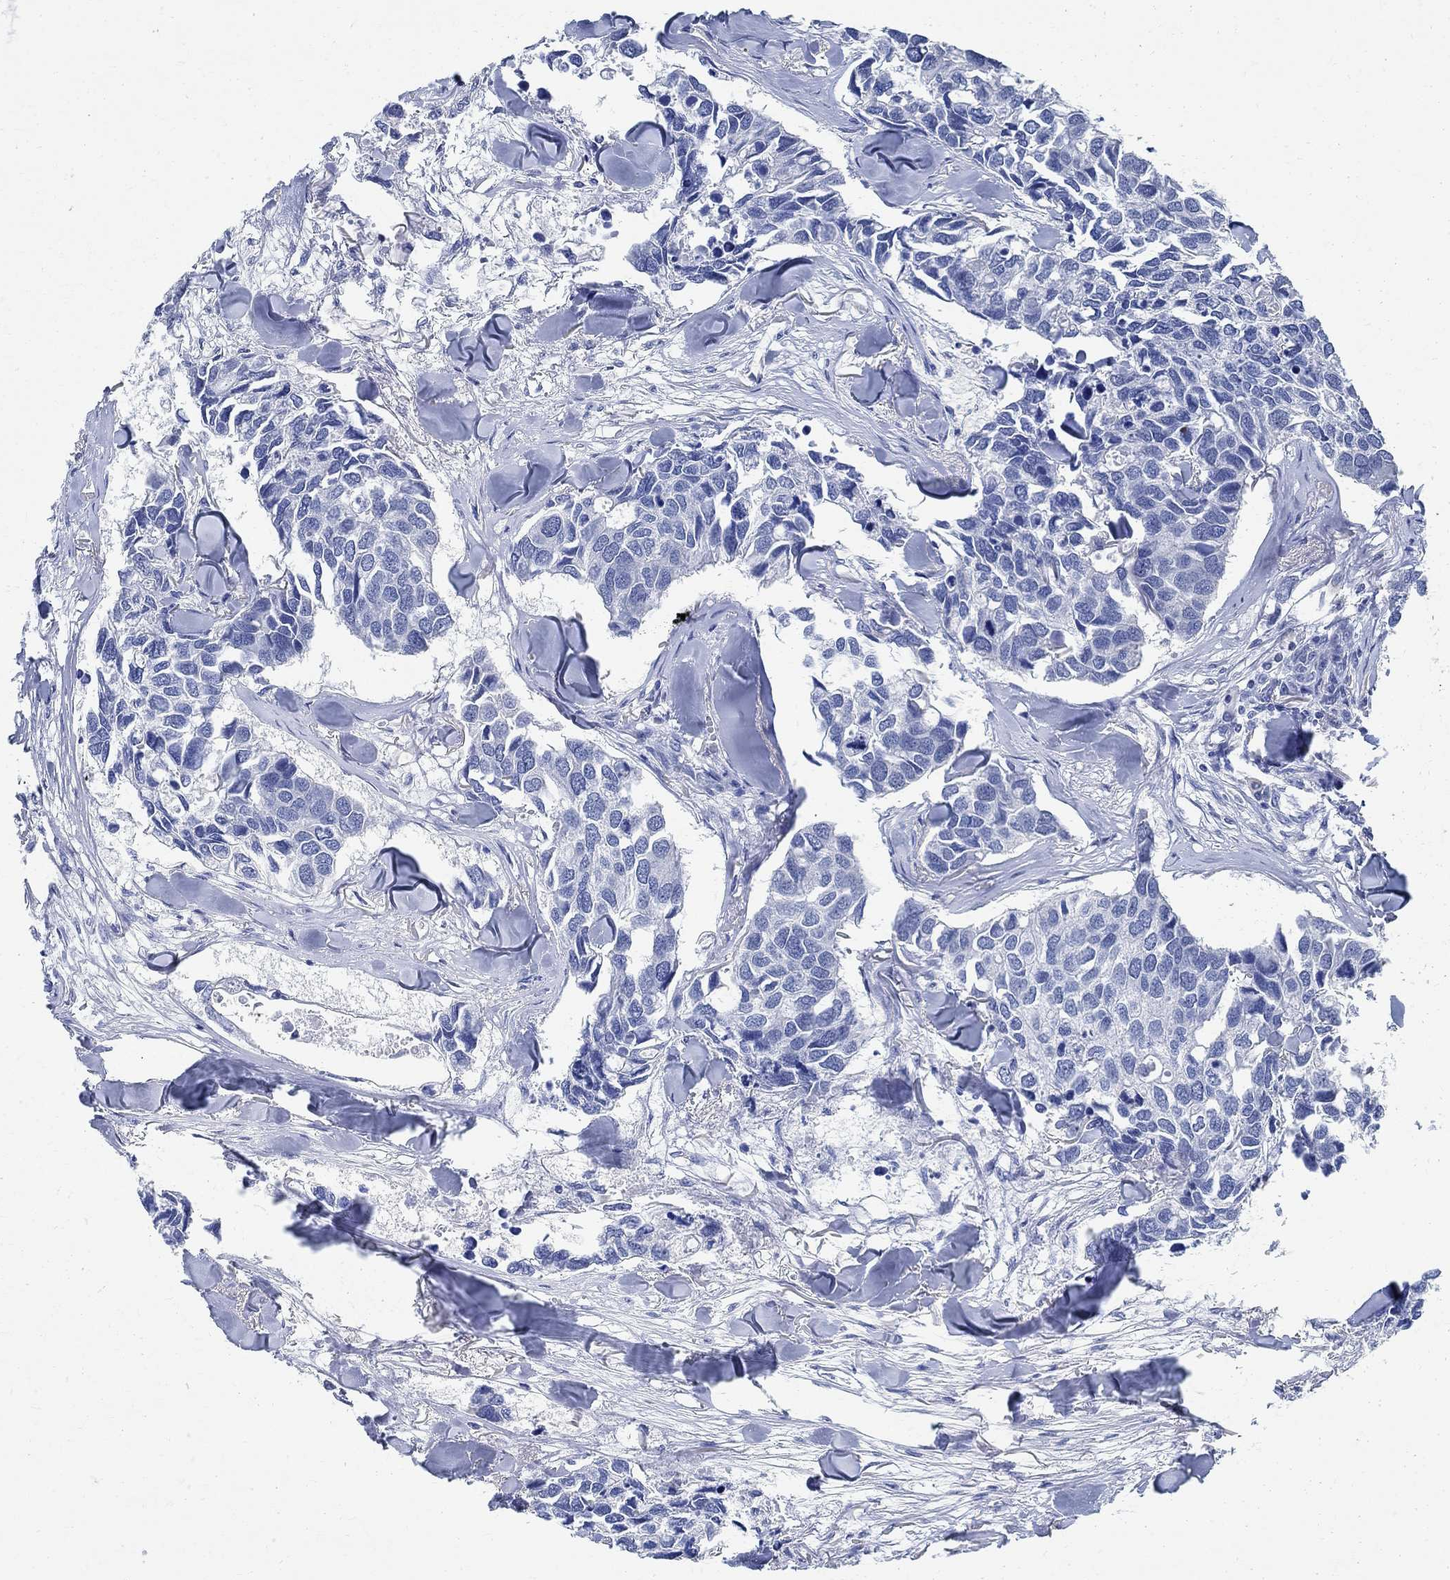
{"staining": {"intensity": "negative", "quantity": "none", "location": "none"}, "tissue": "breast cancer", "cell_type": "Tumor cells", "image_type": "cancer", "snomed": [{"axis": "morphology", "description": "Duct carcinoma"}, {"axis": "topography", "description": "Breast"}], "caption": "High power microscopy image of an IHC histopathology image of breast cancer, revealing no significant positivity in tumor cells. (DAB immunohistochemistry visualized using brightfield microscopy, high magnification).", "gene": "TMEM221", "patient": {"sex": "female", "age": 83}}